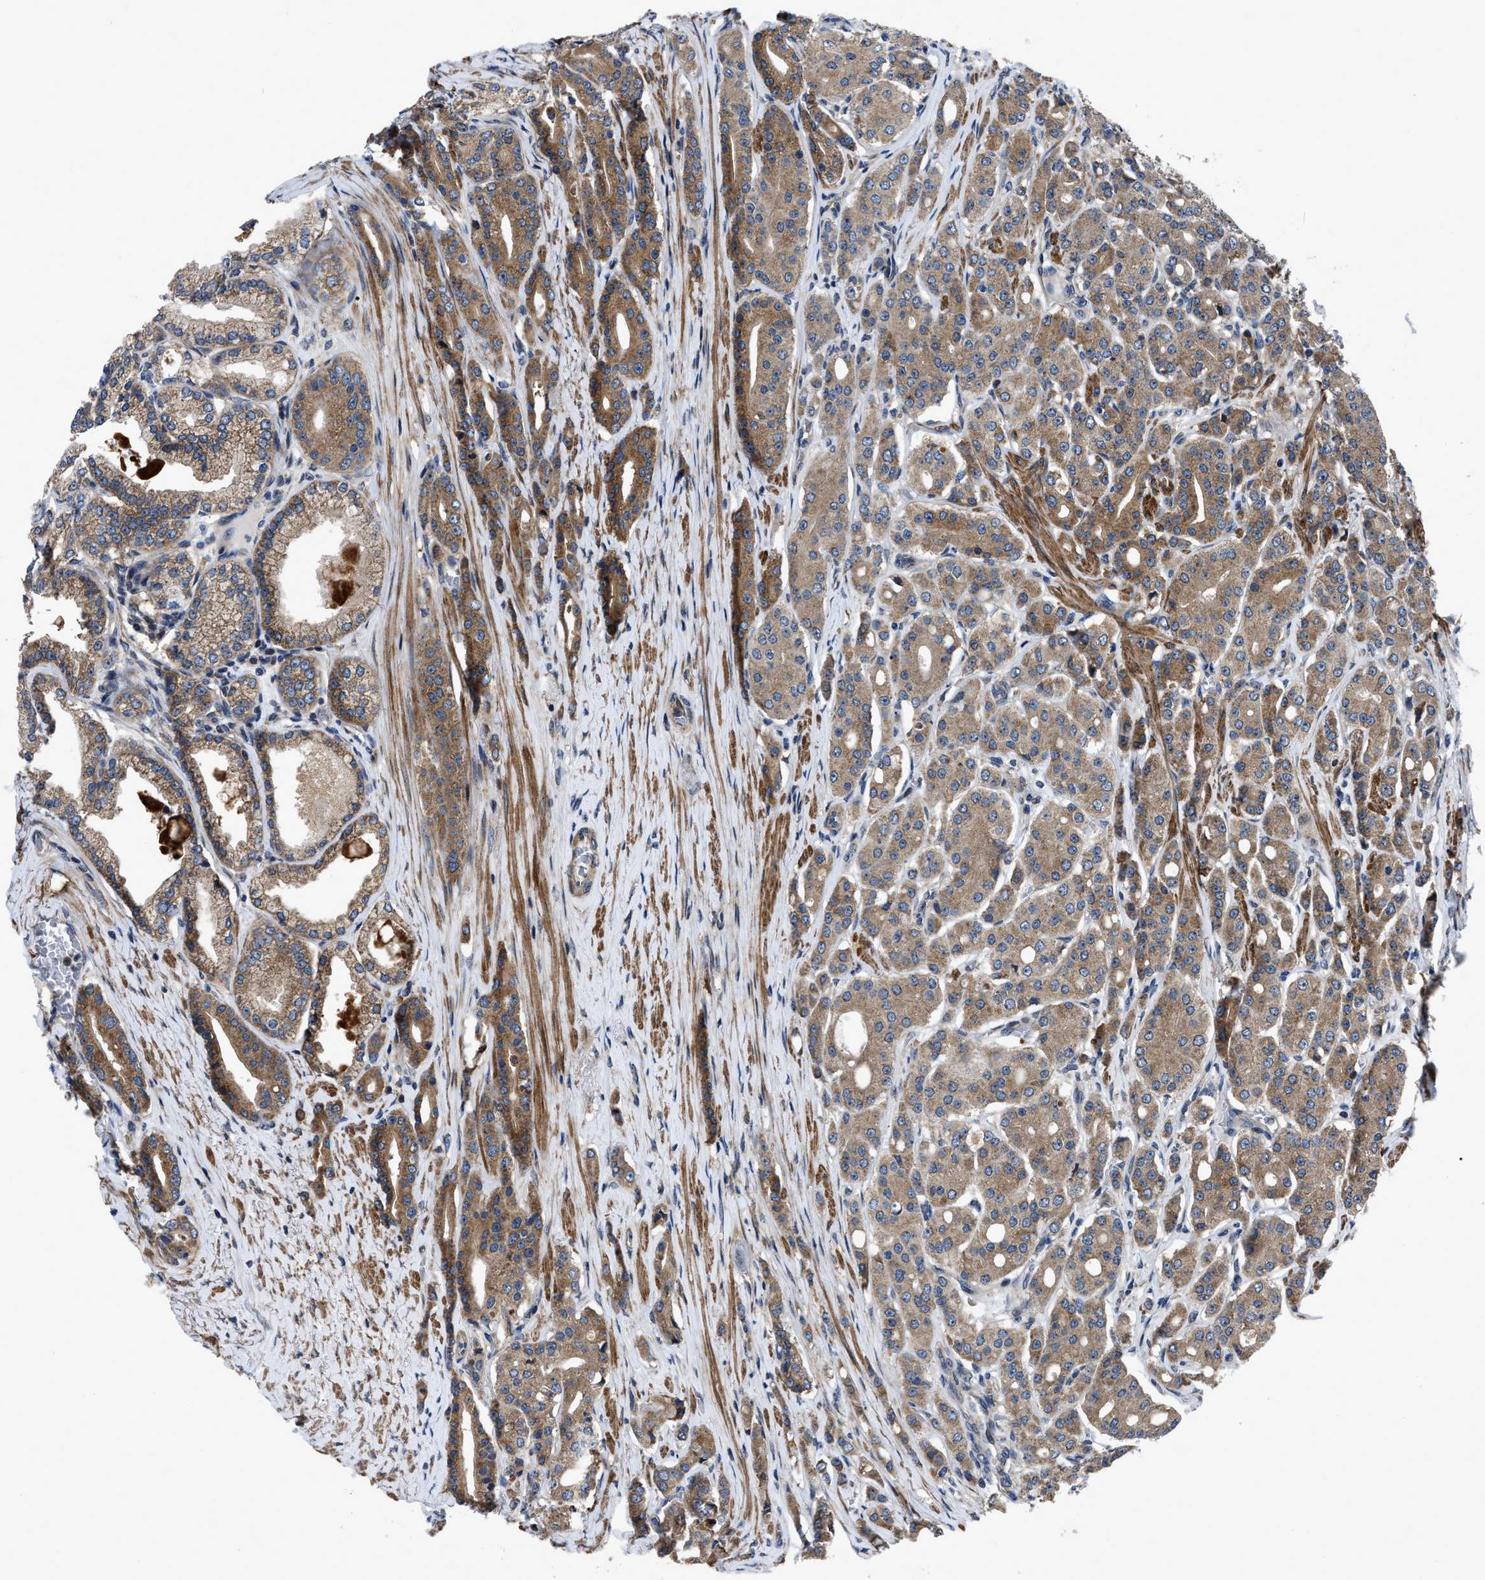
{"staining": {"intensity": "moderate", "quantity": ">75%", "location": "cytoplasmic/membranous"}, "tissue": "prostate cancer", "cell_type": "Tumor cells", "image_type": "cancer", "snomed": [{"axis": "morphology", "description": "Adenocarcinoma, High grade"}, {"axis": "topography", "description": "Prostate"}], "caption": "Immunohistochemical staining of human prostate high-grade adenocarcinoma shows medium levels of moderate cytoplasmic/membranous staining in approximately >75% of tumor cells. The protein is shown in brown color, while the nuclei are stained blue.", "gene": "PPWD1", "patient": {"sex": "male", "age": 71}}